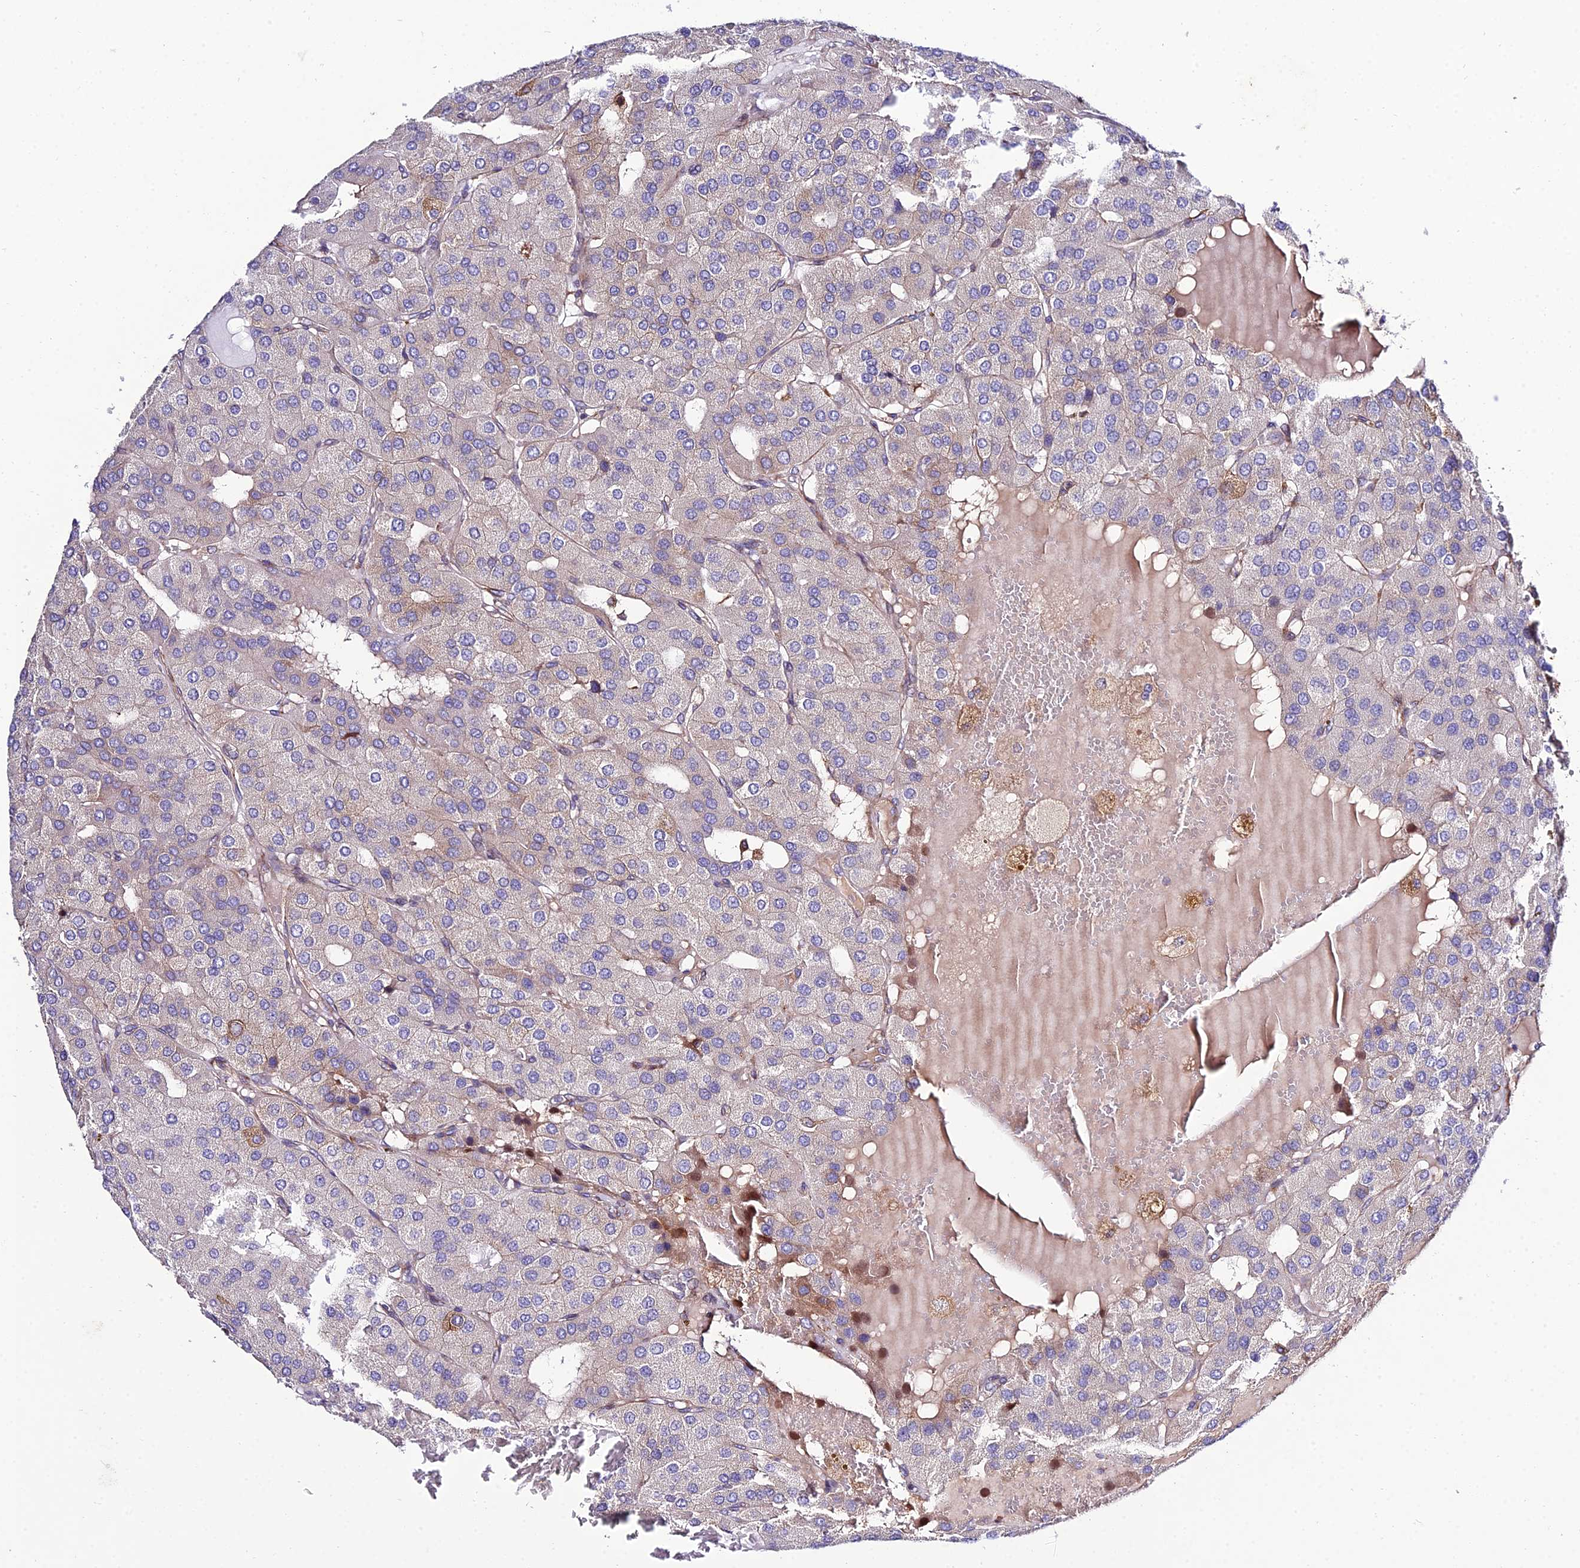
{"staining": {"intensity": "negative", "quantity": "none", "location": "none"}, "tissue": "parathyroid gland", "cell_type": "Glandular cells", "image_type": "normal", "snomed": [{"axis": "morphology", "description": "Normal tissue, NOS"}, {"axis": "morphology", "description": "Adenoma, NOS"}, {"axis": "topography", "description": "Parathyroid gland"}], "caption": "Immunohistochemistry (IHC) histopathology image of benign parathyroid gland: parathyroid gland stained with DAB (3,3'-diaminobenzidine) demonstrates no significant protein expression in glandular cells.", "gene": "ARL6IP1", "patient": {"sex": "female", "age": 86}}